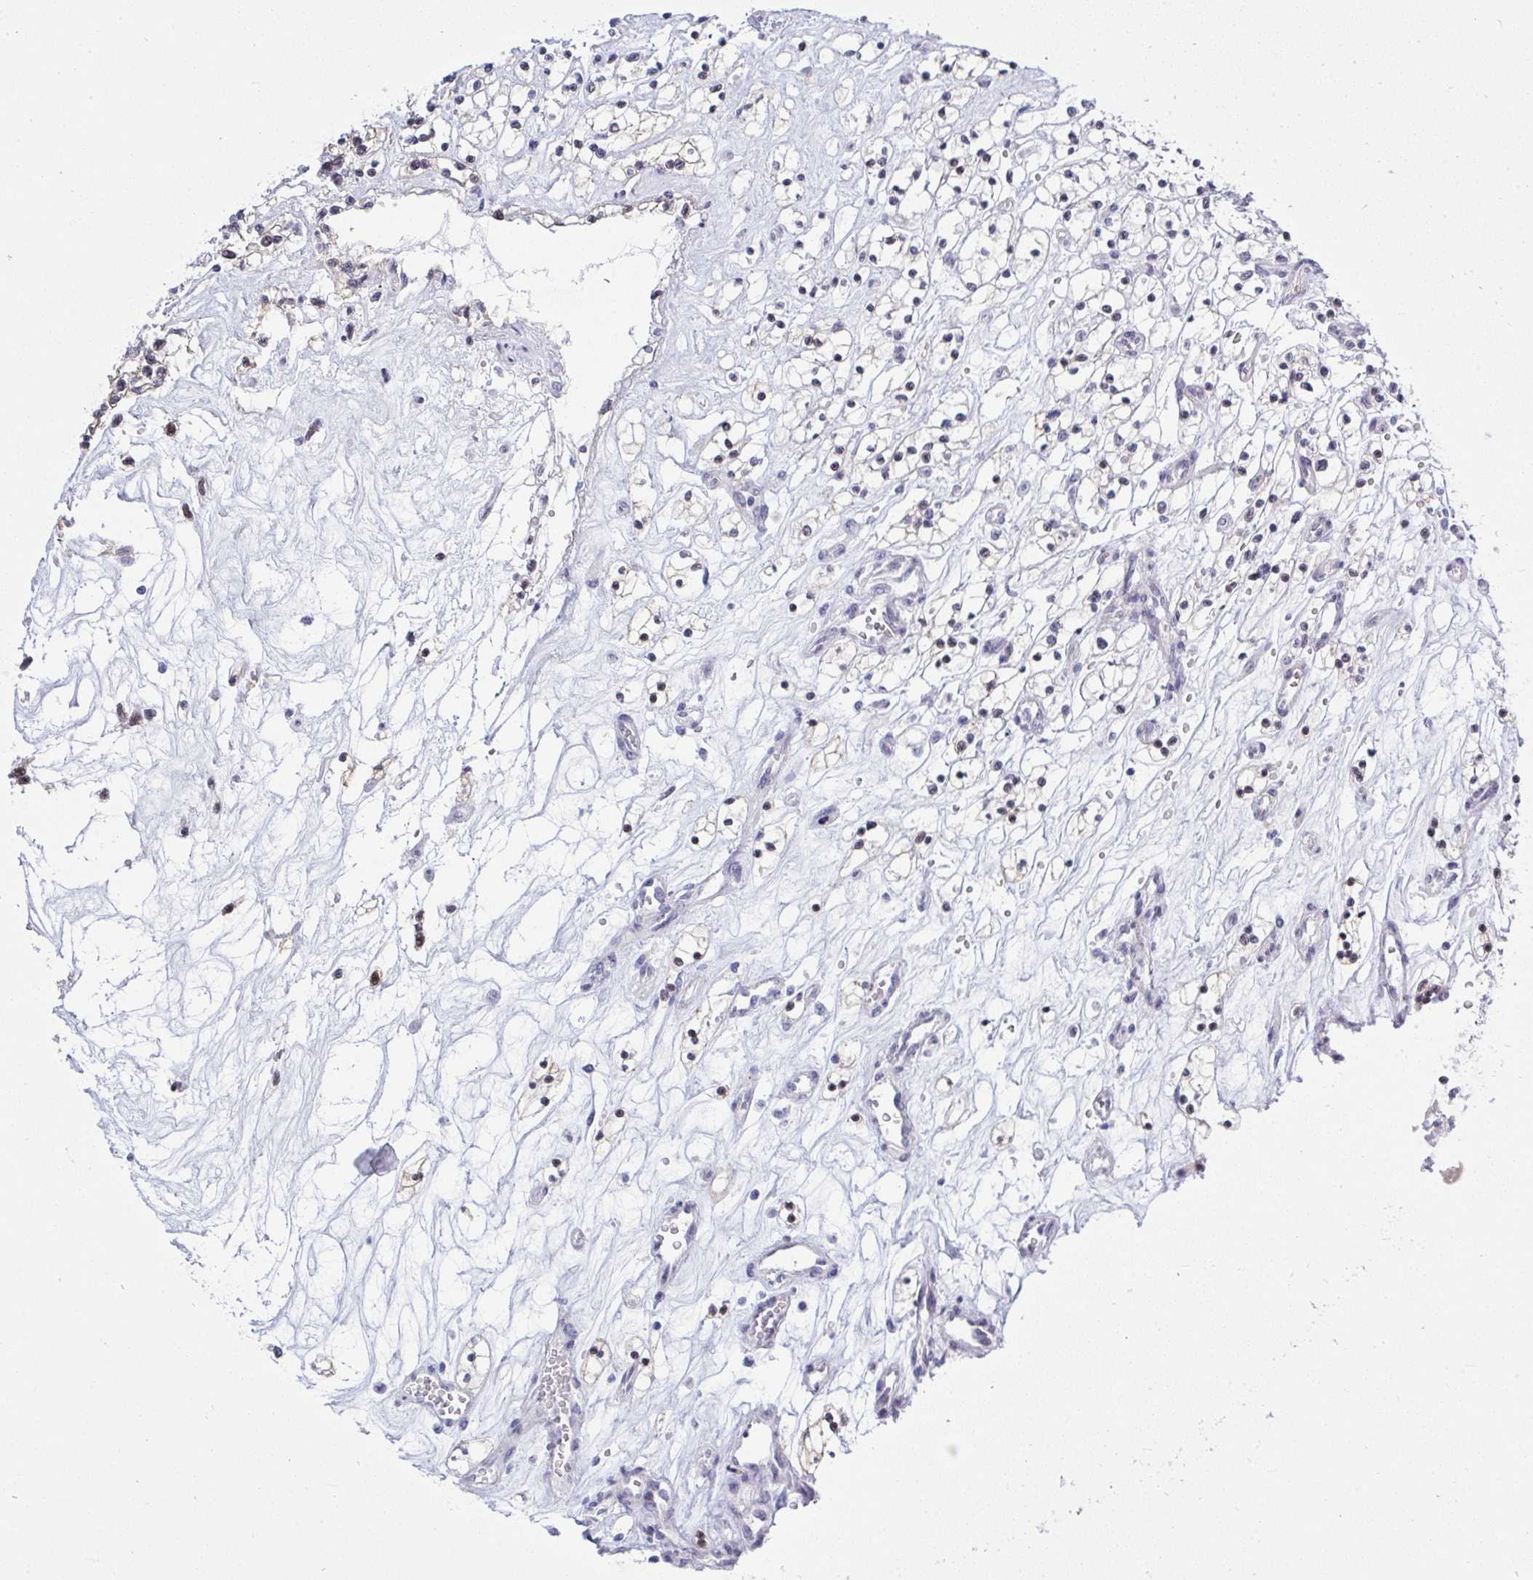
{"staining": {"intensity": "negative", "quantity": "none", "location": "none"}, "tissue": "renal cancer", "cell_type": "Tumor cells", "image_type": "cancer", "snomed": [{"axis": "morphology", "description": "Adenocarcinoma, NOS"}, {"axis": "topography", "description": "Kidney"}], "caption": "This is a image of immunohistochemistry staining of renal adenocarcinoma, which shows no expression in tumor cells. (DAB immunohistochemistry (IHC) visualized using brightfield microscopy, high magnification).", "gene": "MFSD4A", "patient": {"sex": "female", "age": 69}}